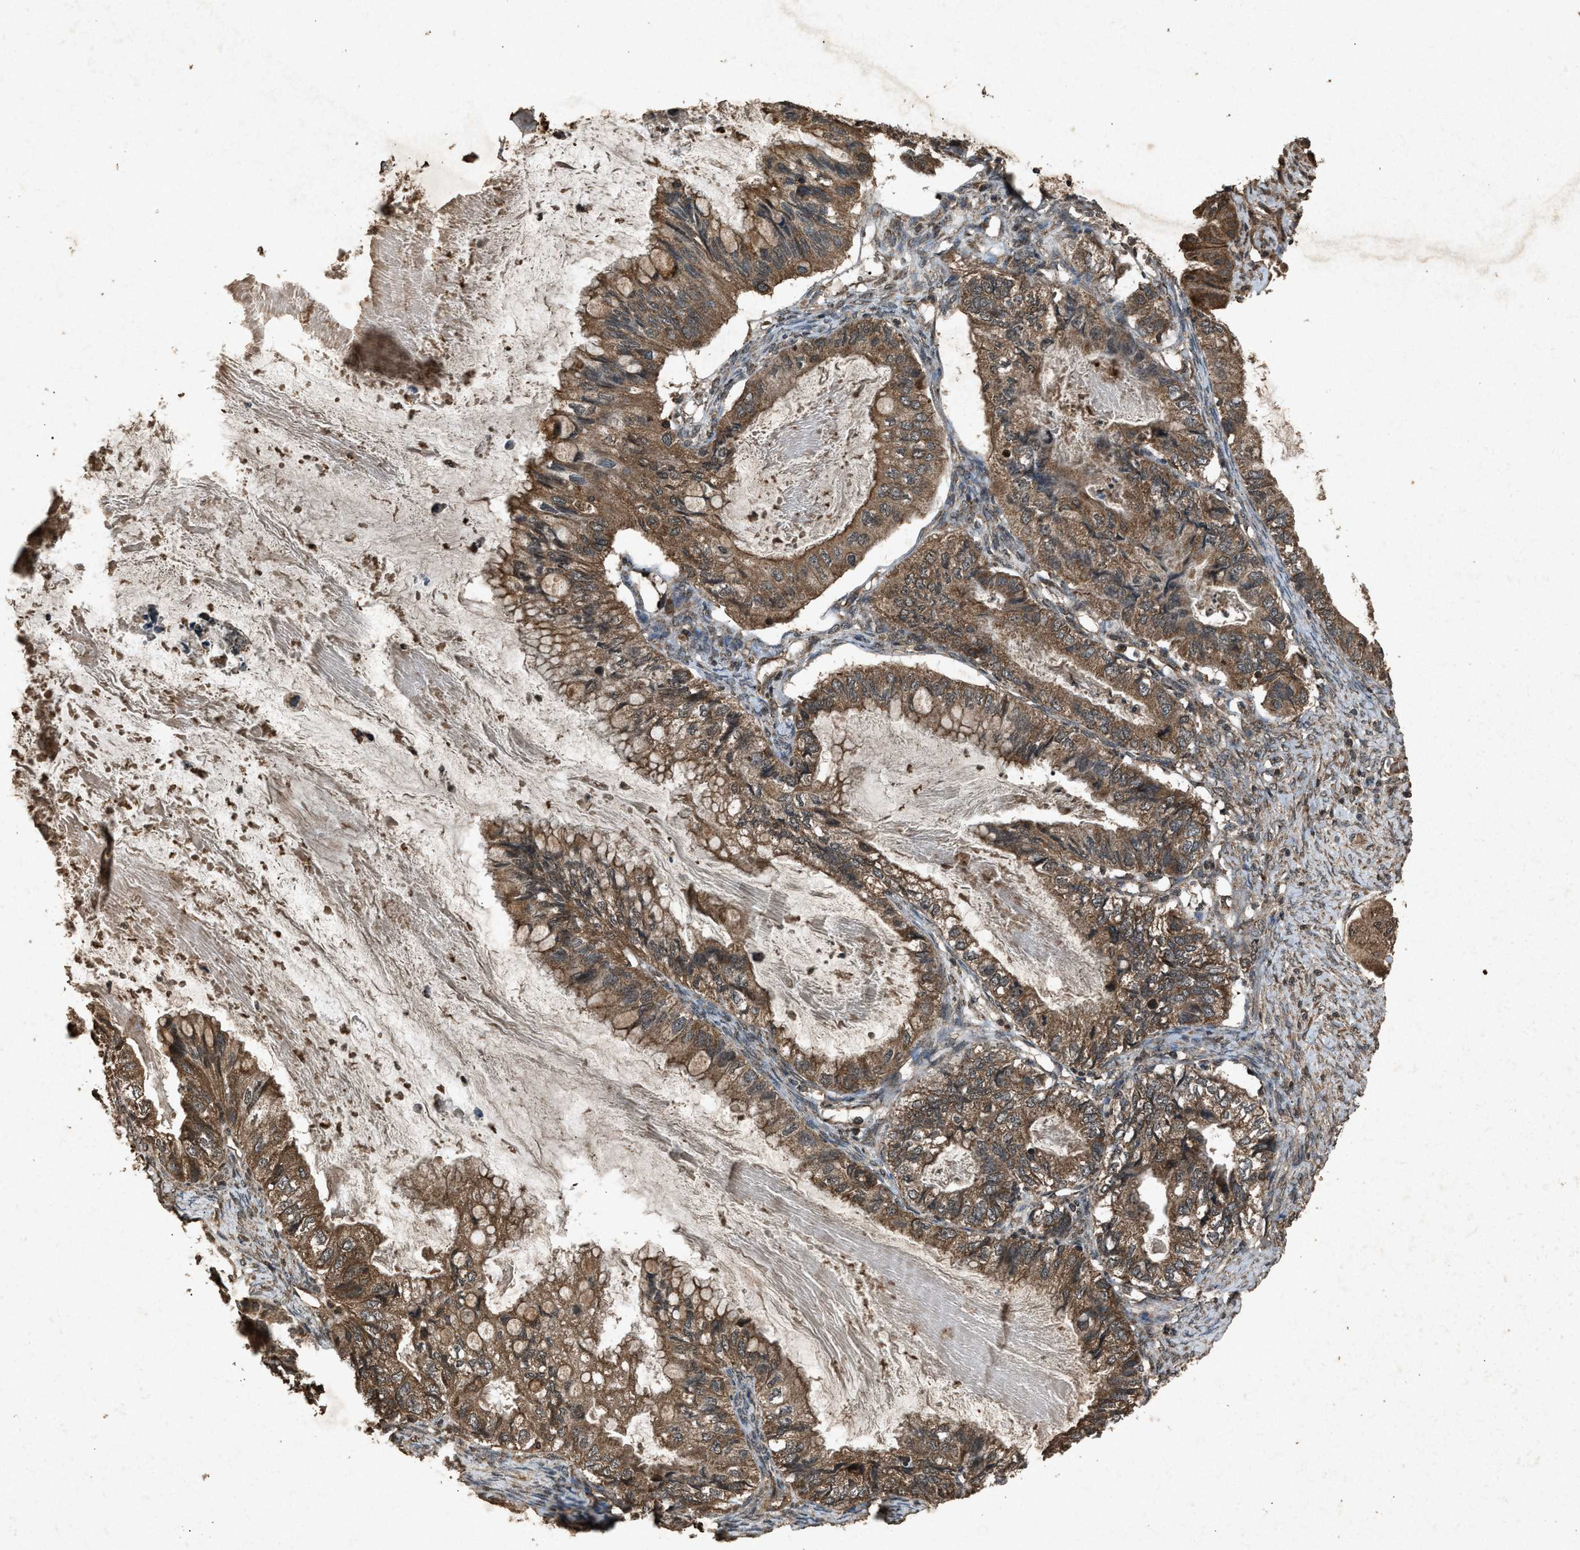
{"staining": {"intensity": "moderate", "quantity": ">75%", "location": "cytoplasmic/membranous"}, "tissue": "ovarian cancer", "cell_type": "Tumor cells", "image_type": "cancer", "snomed": [{"axis": "morphology", "description": "Cystadenocarcinoma, mucinous, NOS"}, {"axis": "topography", "description": "Ovary"}], "caption": "Immunohistochemical staining of human ovarian cancer shows medium levels of moderate cytoplasmic/membranous staining in about >75% of tumor cells.", "gene": "OAS1", "patient": {"sex": "female", "age": 80}}